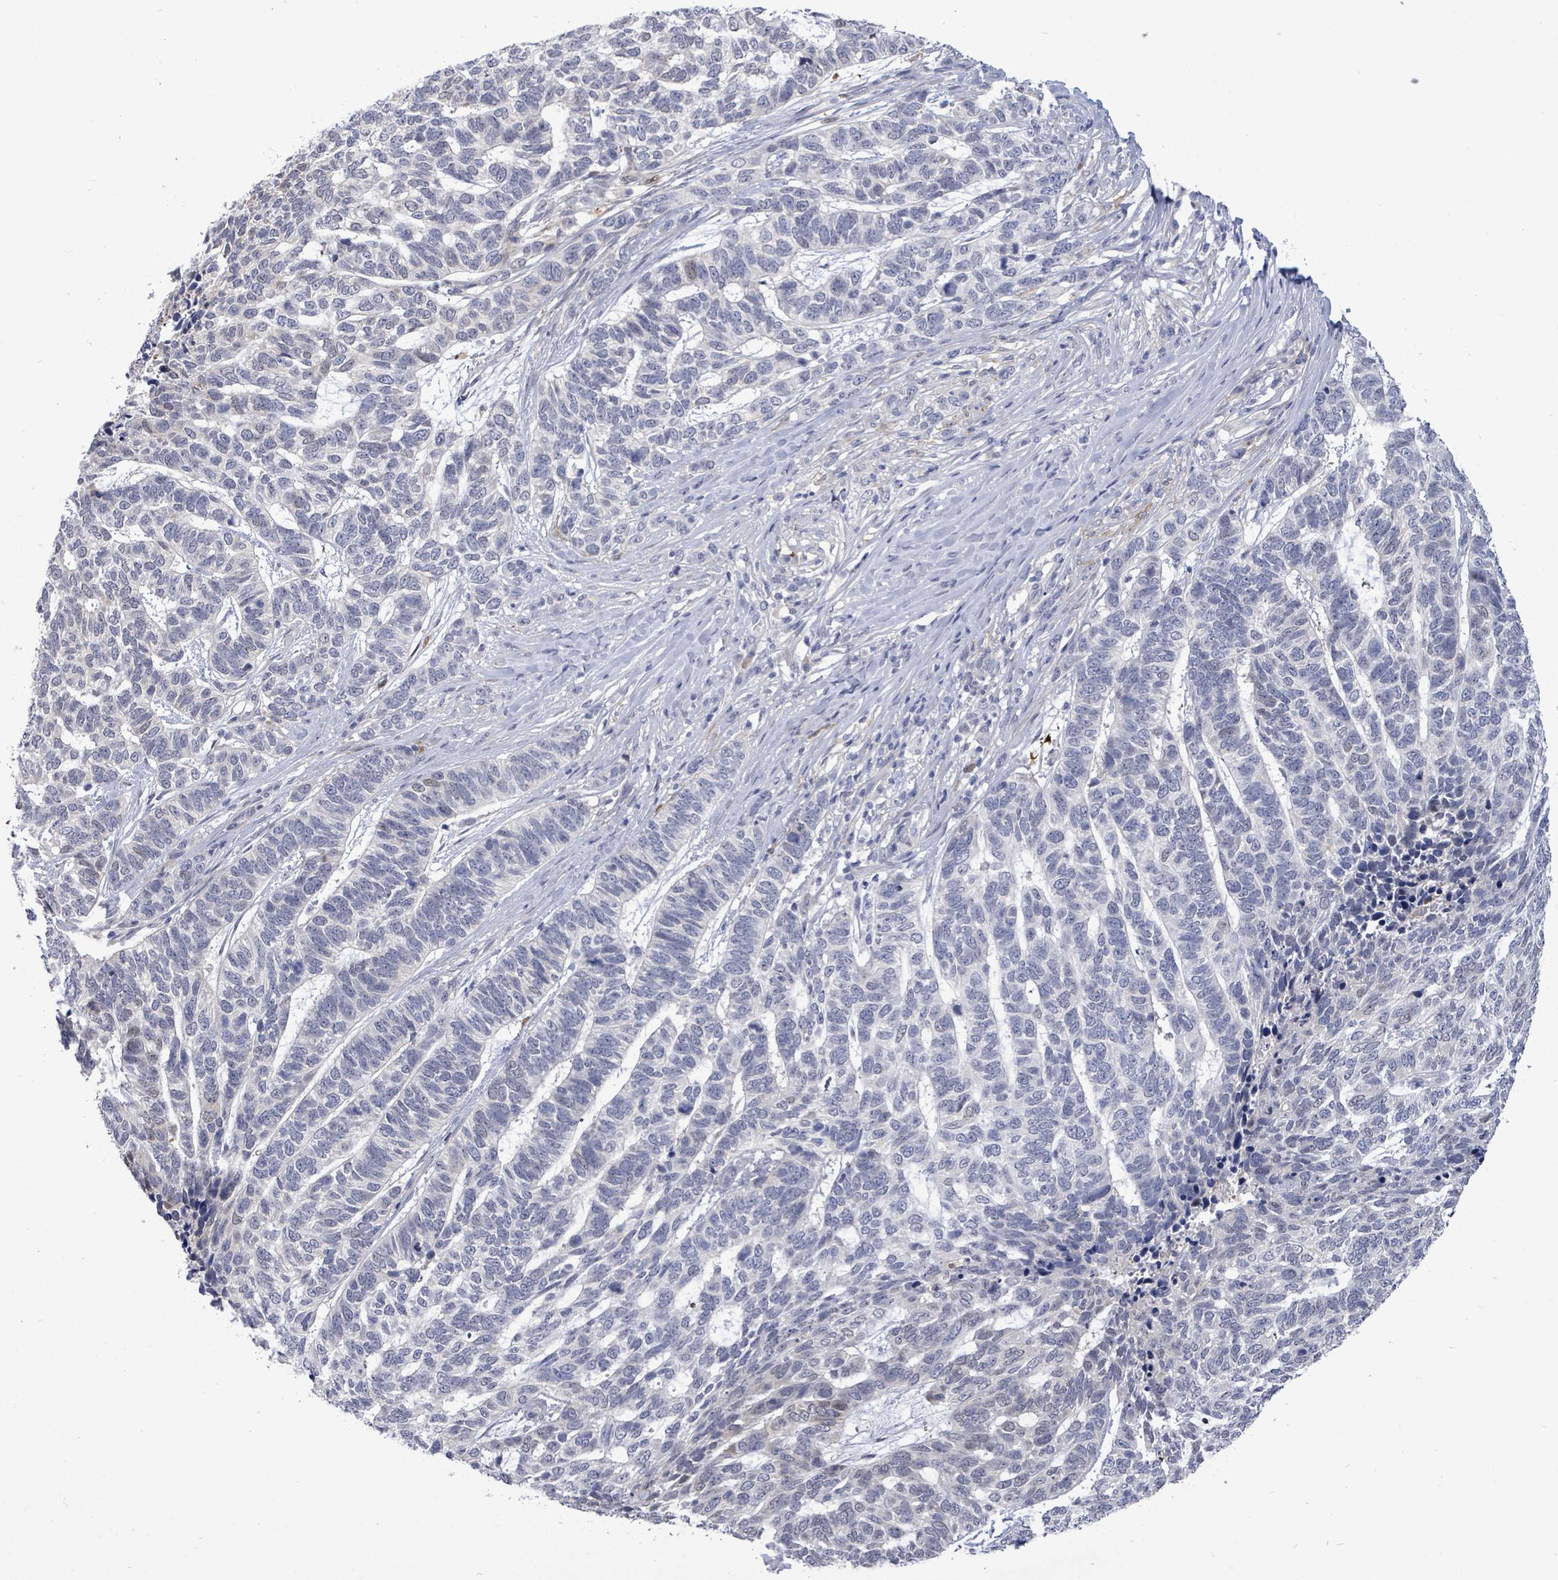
{"staining": {"intensity": "negative", "quantity": "none", "location": "none"}, "tissue": "skin cancer", "cell_type": "Tumor cells", "image_type": "cancer", "snomed": [{"axis": "morphology", "description": "Basal cell carcinoma"}, {"axis": "topography", "description": "Skin"}], "caption": "Protein analysis of skin cancer (basal cell carcinoma) shows no significant expression in tumor cells.", "gene": "CT45A5", "patient": {"sex": "female", "age": 65}}